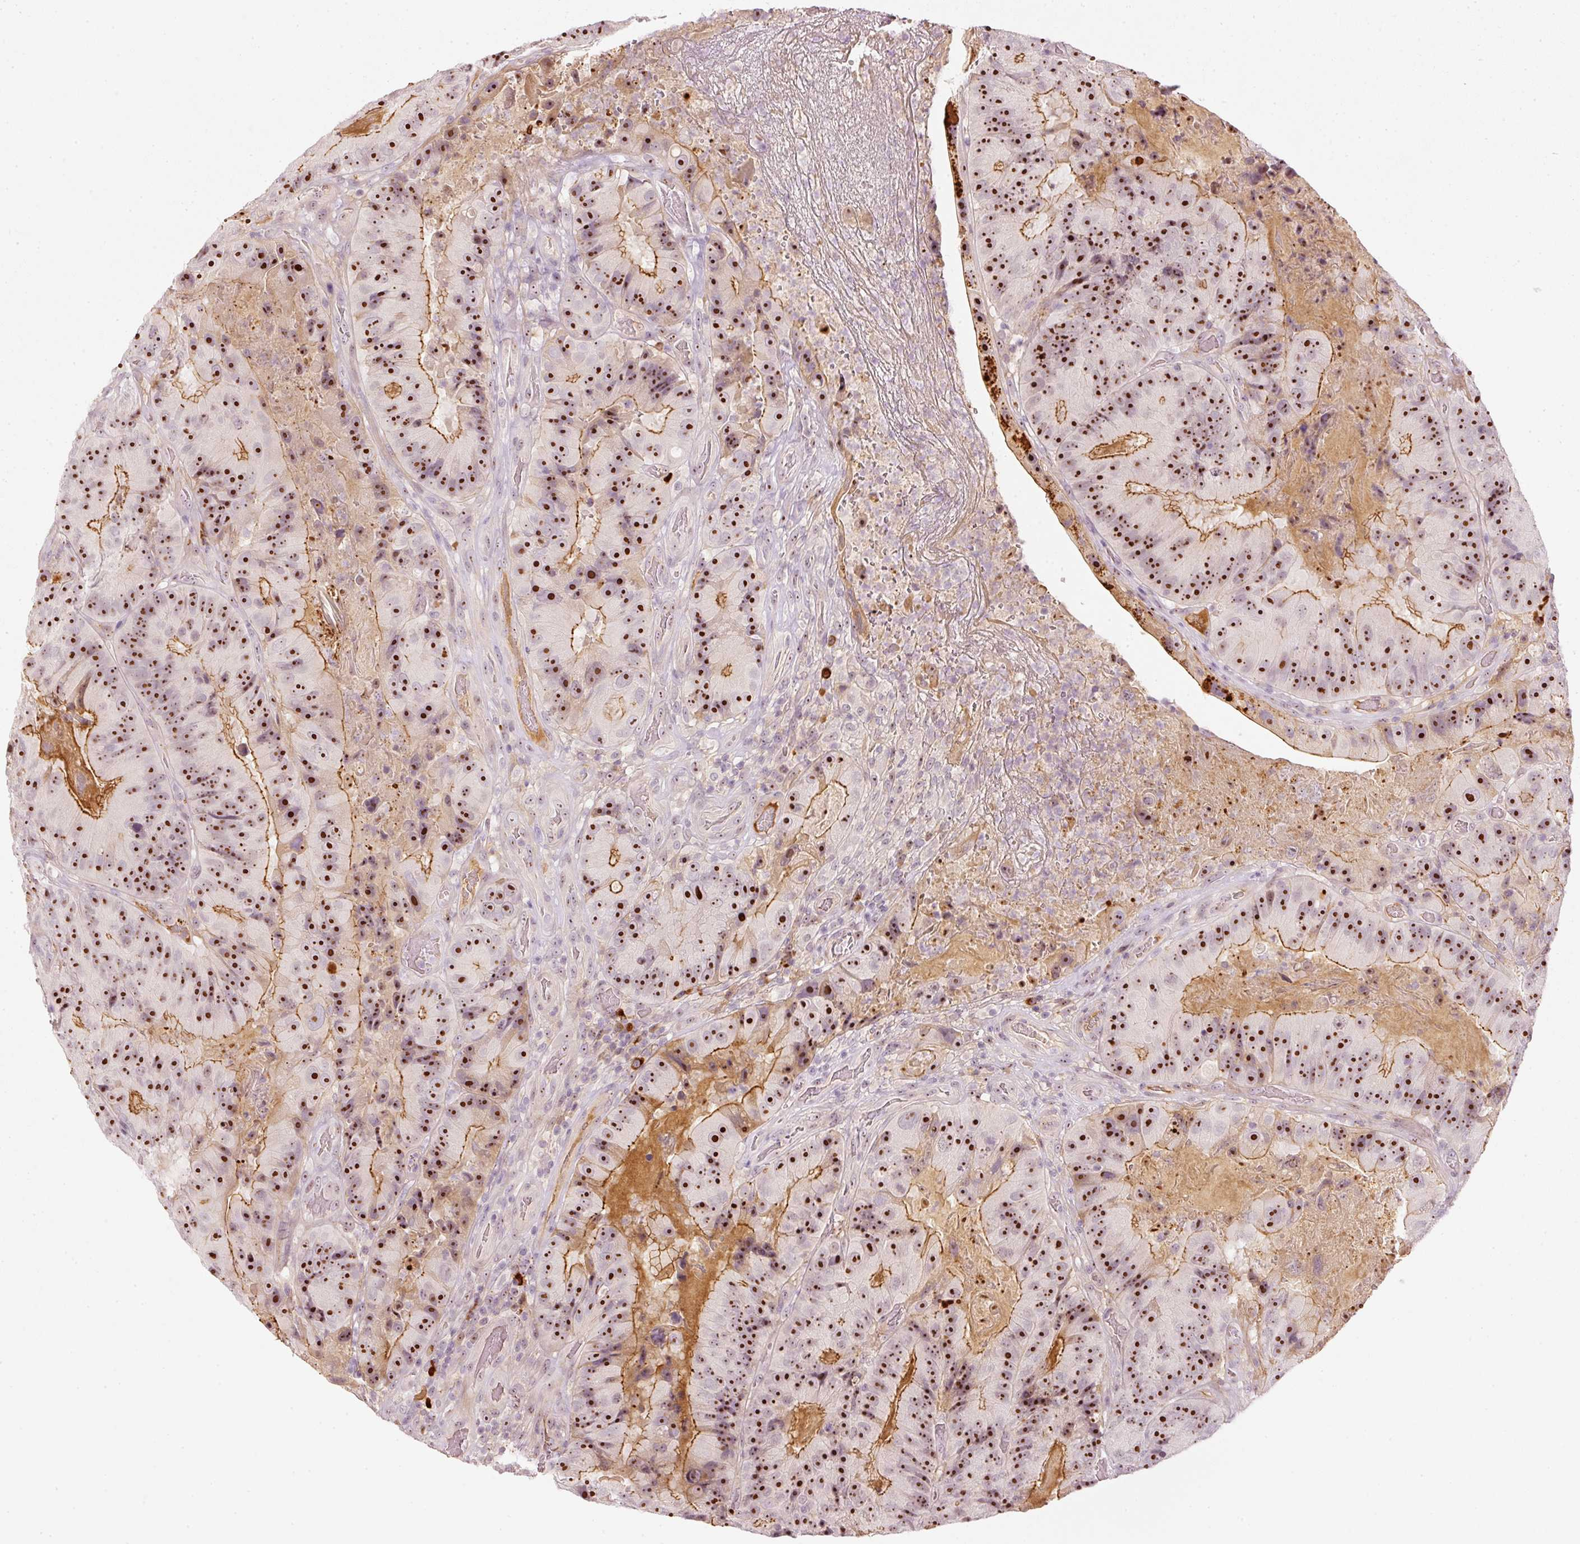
{"staining": {"intensity": "strong", "quantity": ">75%", "location": "cytoplasmic/membranous,nuclear"}, "tissue": "colorectal cancer", "cell_type": "Tumor cells", "image_type": "cancer", "snomed": [{"axis": "morphology", "description": "Adenocarcinoma, NOS"}, {"axis": "topography", "description": "Colon"}], "caption": "Colorectal adenocarcinoma stained with a brown dye displays strong cytoplasmic/membranous and nuclear positive positivity in approximately >75% of tumor cells.", "gene": "VCAM1", "patient": {"sex": "female", "age": 86}}